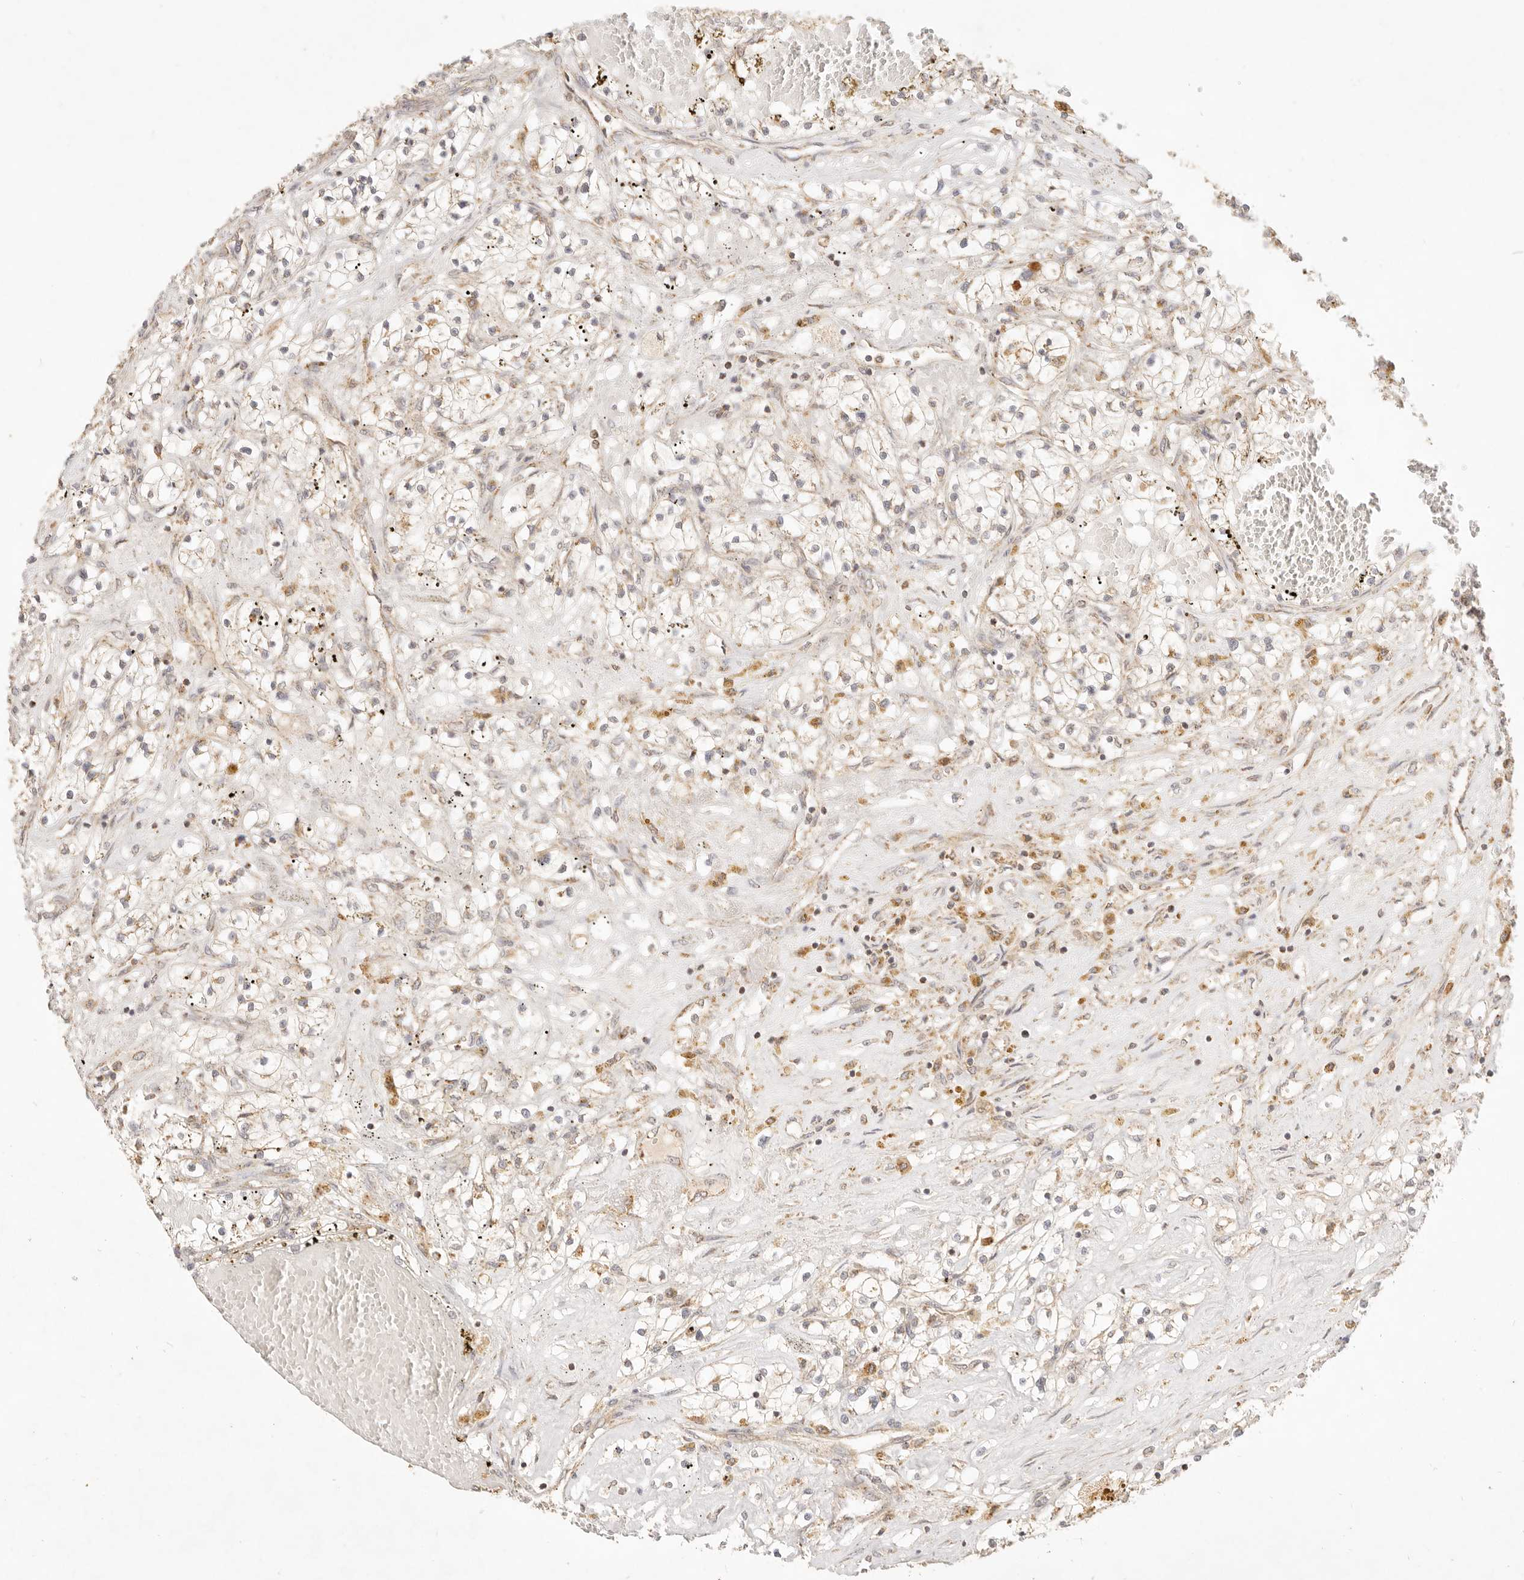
{"staining": {"intensity": "weak", "quantity": ">75%", "location": "cytoplasmic/membranous"}, "tissue": "renal cancer", "cell_type": "Tumor cells", "image_type": "cancer", "snomed": [{"axis": "morphology", "description": "Normal tissue, NOS"}, {"axis": "morphology", "description": "Adenocarcinoma, NOS"}, {"axis": "topography", "description": "Kidney"}], "caption": "Immunohistochemistry (IHC) staining of renal cancer (adenocarcinoma), which reveals low levels of weak cytoplasmic/membranous staining in about >75% of tumor cells indicating weak cytoplasmic/membranous protein positivity. The staining was performed using DAB (brown) for protein detection and nuclei were counterstained in hematoxylin (blue).", "gene": "CPLANE2", "patient": {"sex": "male", "age": 68}}